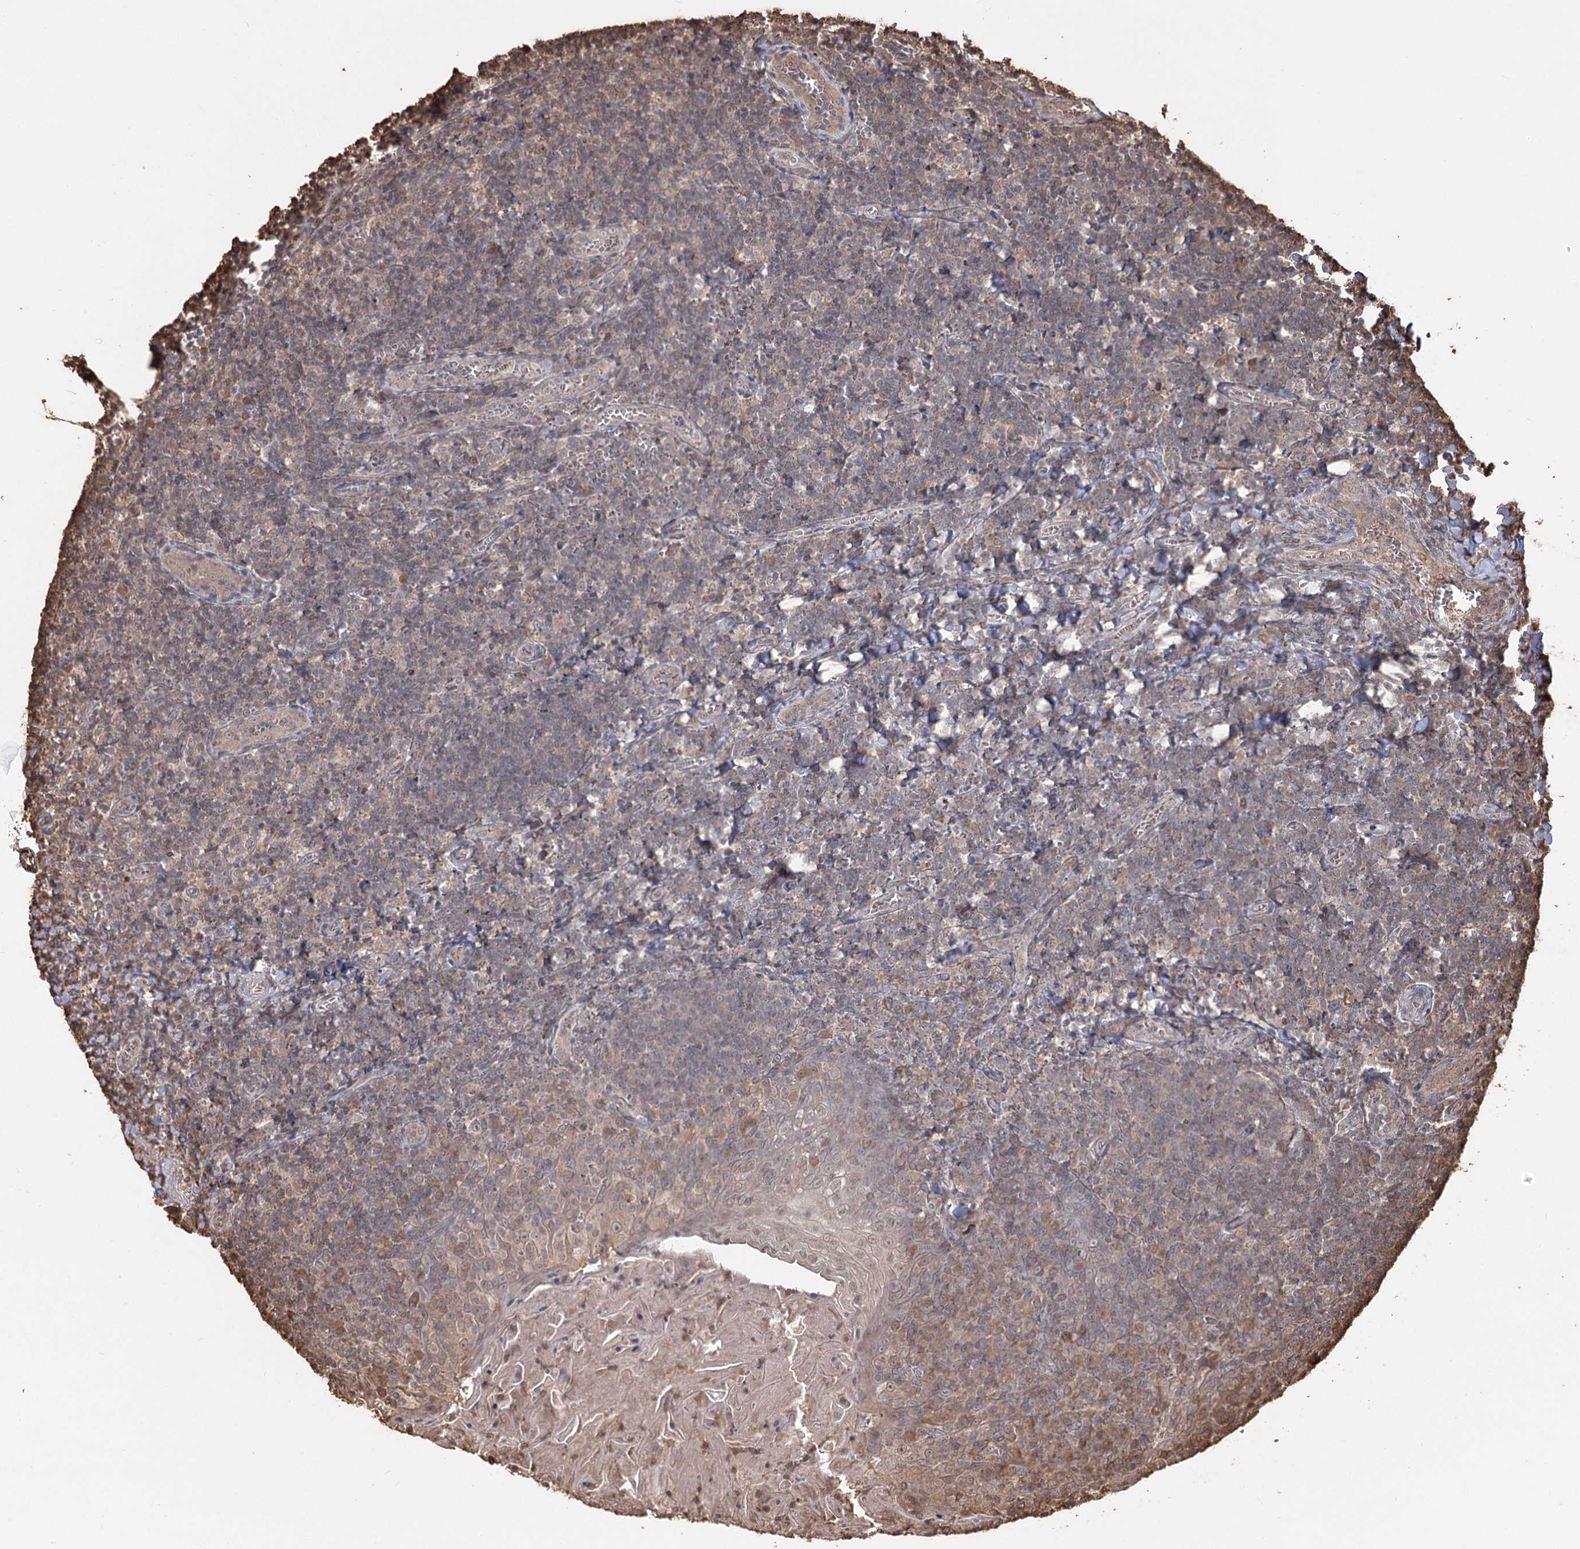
{"staining": {"intensity": "negative", "quantity": "none", "location": "none"}, "tissue": "tonsil", "cell_type": "Germinal center cells", "image_type": "normal", "snomed": [{"axis": "morphology", "description": "Normal tissue, NOS"}, {"axis": "topography", "description": "Tonsil"}], "caption": "Germinal center cells show no significant protein positivity in benign tonsil. The staining was performed using DAB to visualize the protein expression in brown, while the nuclei were stained in blue with hematoxylin (Magnification: 20x).", "gene": "PLCH1", "patient": {"sex": "male", "age": 27}}